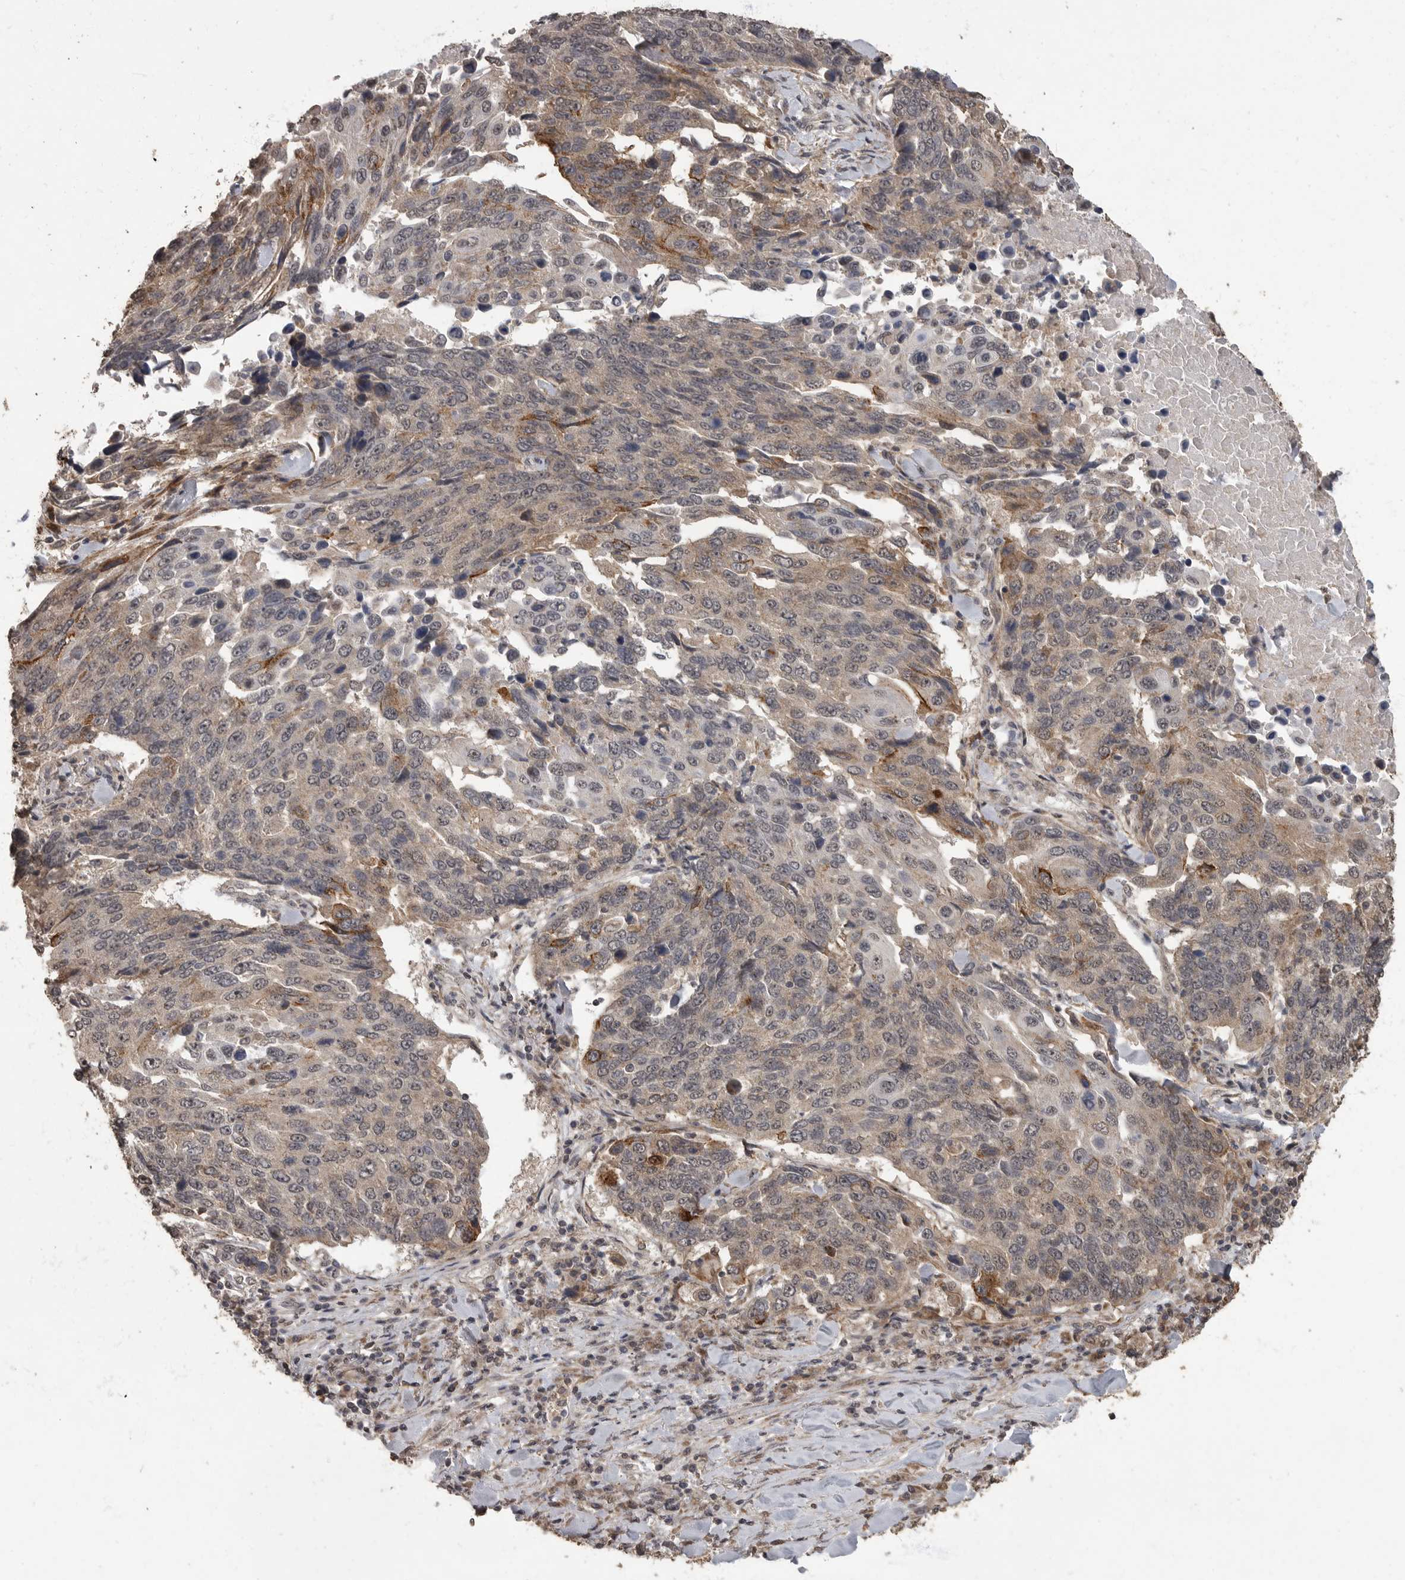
{"staining": {"intensity": "moderate", "quantity": "<25%", "location": "cytoplasmic/membranous"}, "tissue": "lung cancer", "cell_type": "Tumor cells", "image_type": "cancer", "snomed": [{"axis": "morphology", "description": "Squamous cell carcinoma, NOS"}, {"axis": "topography", "description": "Lung"}], "caption": "IHC staining of lung cancer, which displays low levels of moderate cytoplasmic/membranous positivity in about <25% of tumor cells indicating moderate cytoplasmic/membranous protein expression. The staining was performed using DAB (brown) for protein detection and nuclei were counterstained in hematoxylin (blue).", "gene": "MAFG", "patient": {"sex": "male", "age": 66}}